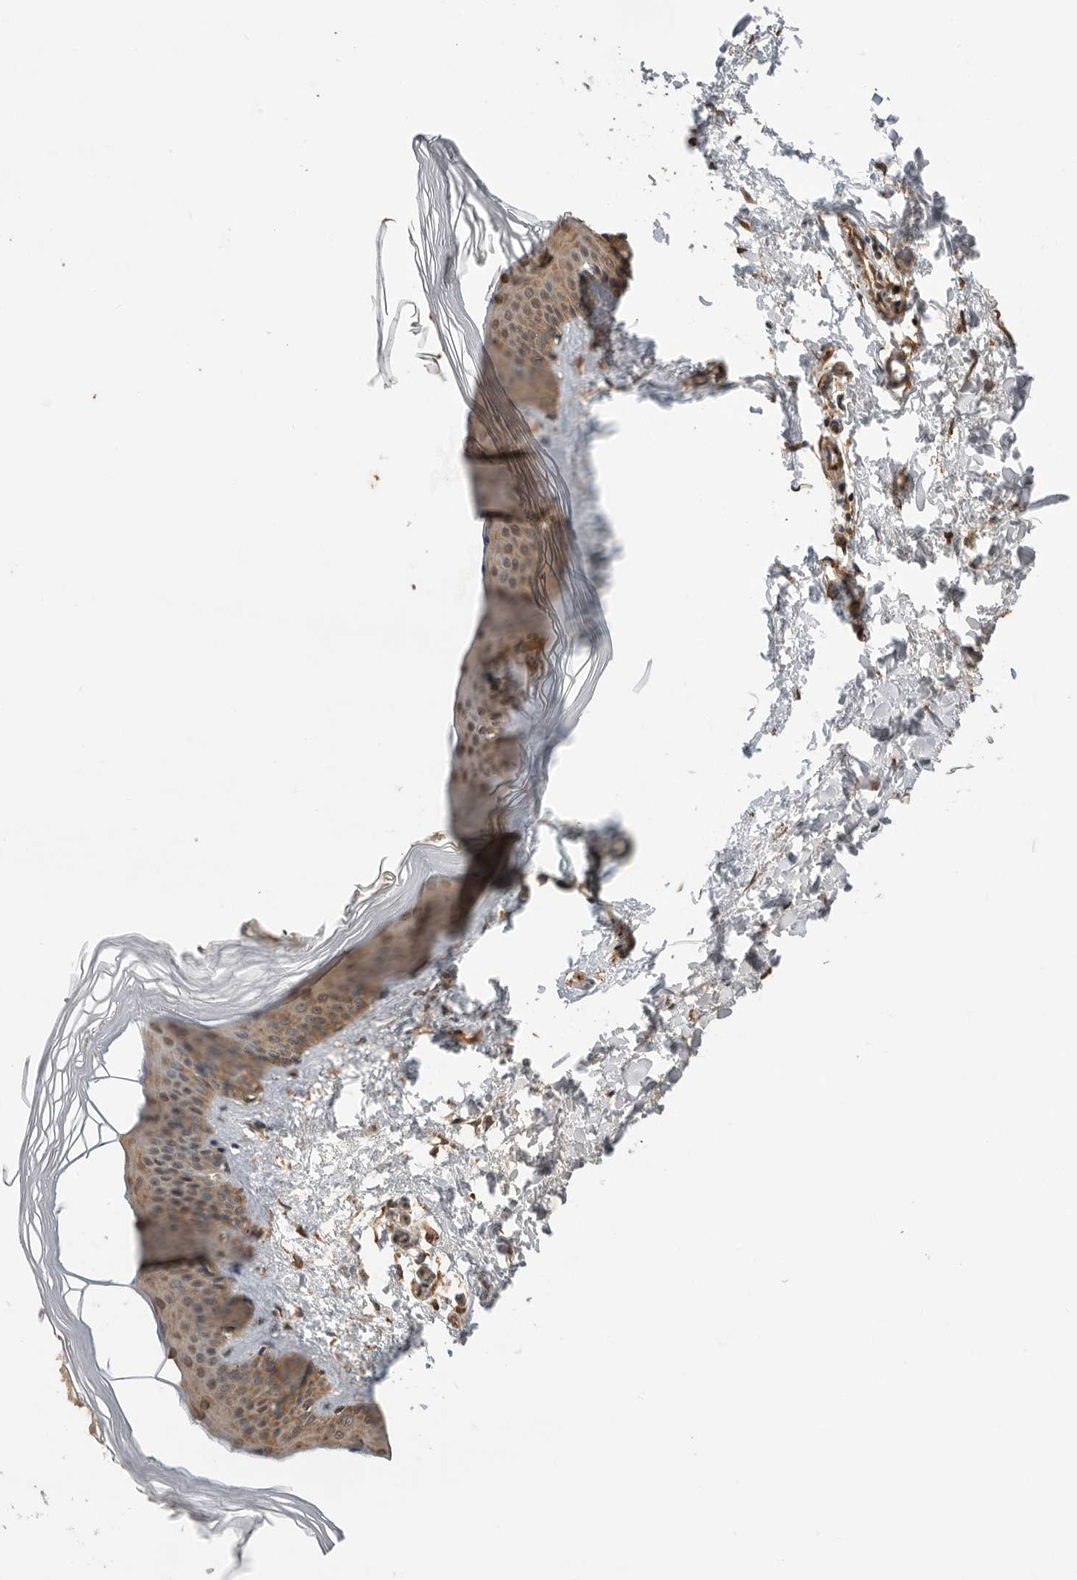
{"staining": {"intensity": "strong", "quantity": ">75%", "location": "cytoplasmic/membranous"}, "tissue": "skin", "cell_type": "Fibroblasts", "image_type": "normal", "snomed": [{"axis": "morphology", "description": "Normal tissue, NOS"}, {"axis": "topography", "description": "Skin"}], "caption": "High-magnification brightfield microscopy of benign skin stained with DAB (3,3'-diaminobenzidine) (brown) and counterstained with hematoxylin (blue). fibroblasts exhibit strong cytoplasmic/membranous positivity is present in approximately>75% of cells.", "gene": "CDC42BPB", "patient": {"sex": "female", "age": 27}}